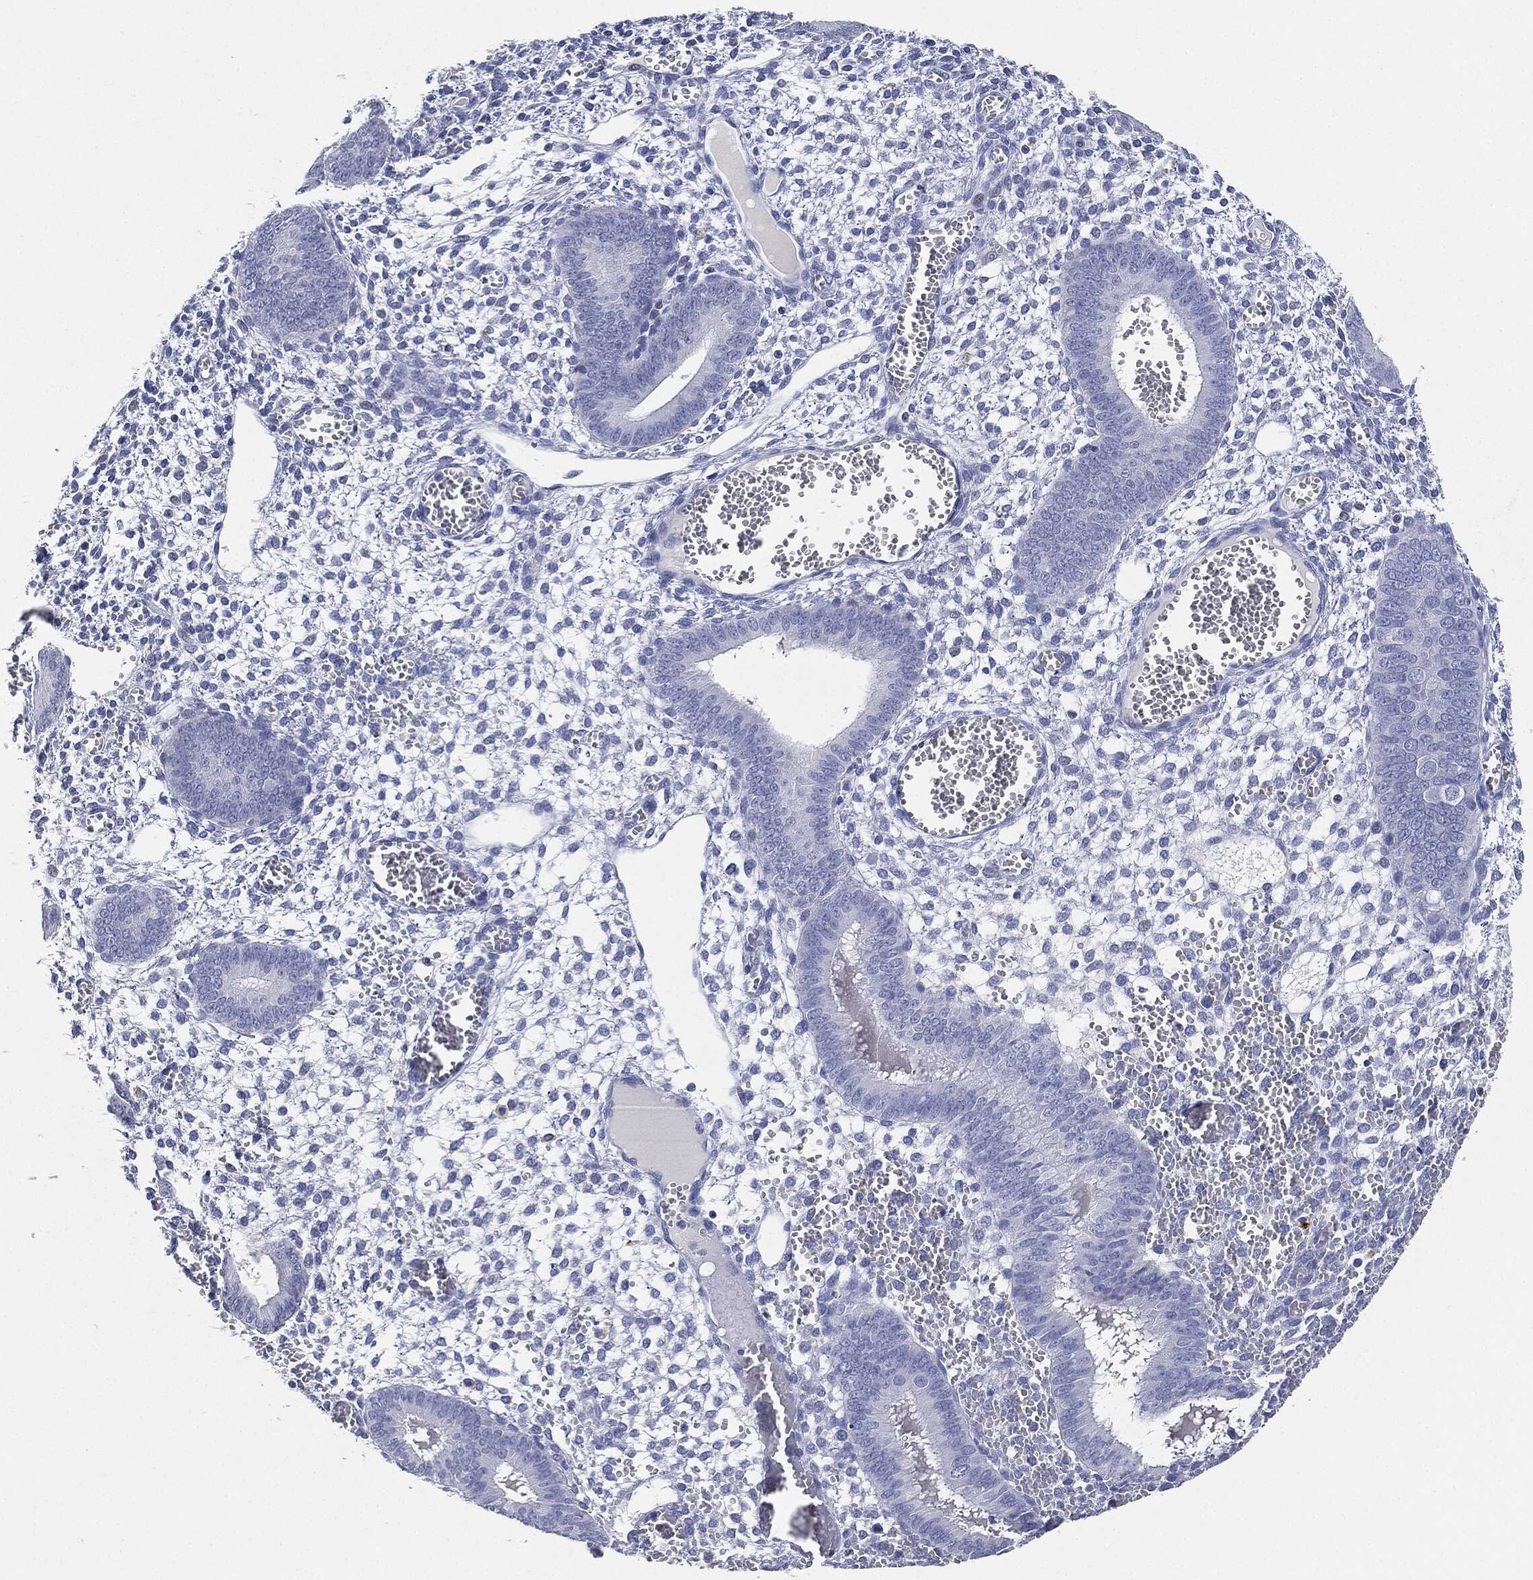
{"staining": {"intensity": "negative", "quantity": "none", "location": "none"}, "tissue": "endometrium", "cell_type": "Cells in endometrial stroma", "image_type": "normal", "snomed": [{"axis": "morphology", "description": "Normal tissue, NOS"}, {"axis": "topography", "description": "Endometrium"}], "caption": "This is a image of IHC staining of benign endometrium, which shows no positivity in cells in endometrial stroma.", "gene": "NTRK1", "patient": {"sex": "female", "age": 42}}